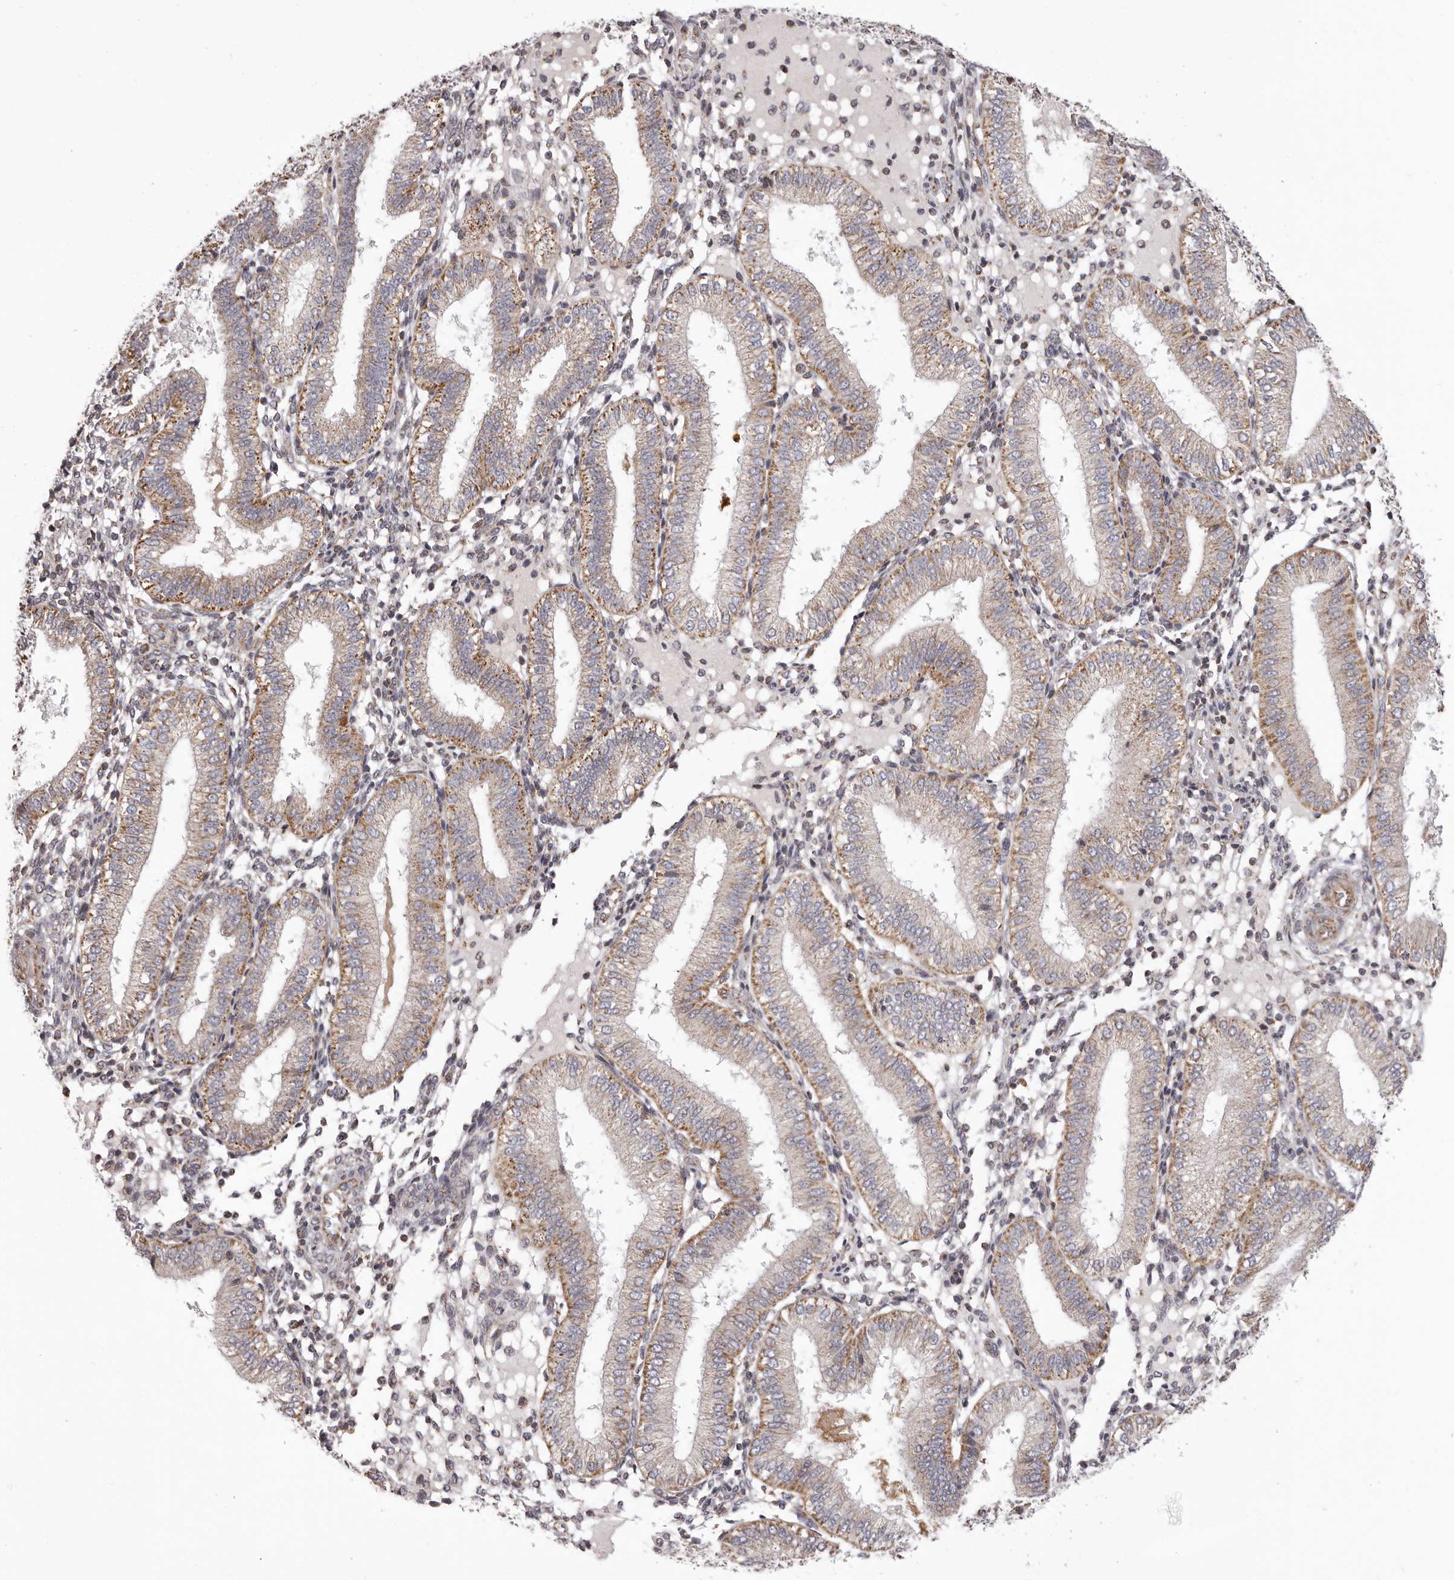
{"staining": {"intensity": "weak", "quantity": ">75%", "location": "cytoplasmic/membranous"}, "tissue": "endometrium", "cell_type": "Cells in endometrial stroma", "image_type": "normal", "snomed": [{"axis": "morphology", "description": "Normal tissue, NOS"}, {"axis": "topography", "description": "Endometrium"}], "caption": "Approximately >75% of cells in endometrial stroma in benign human endometrium show weak cytoplasmic/membranous protein staining as visualized by brown immunohistochemical staining.", "gene": "CHRM2", "patient": {"sex": "female", "age": 39}}